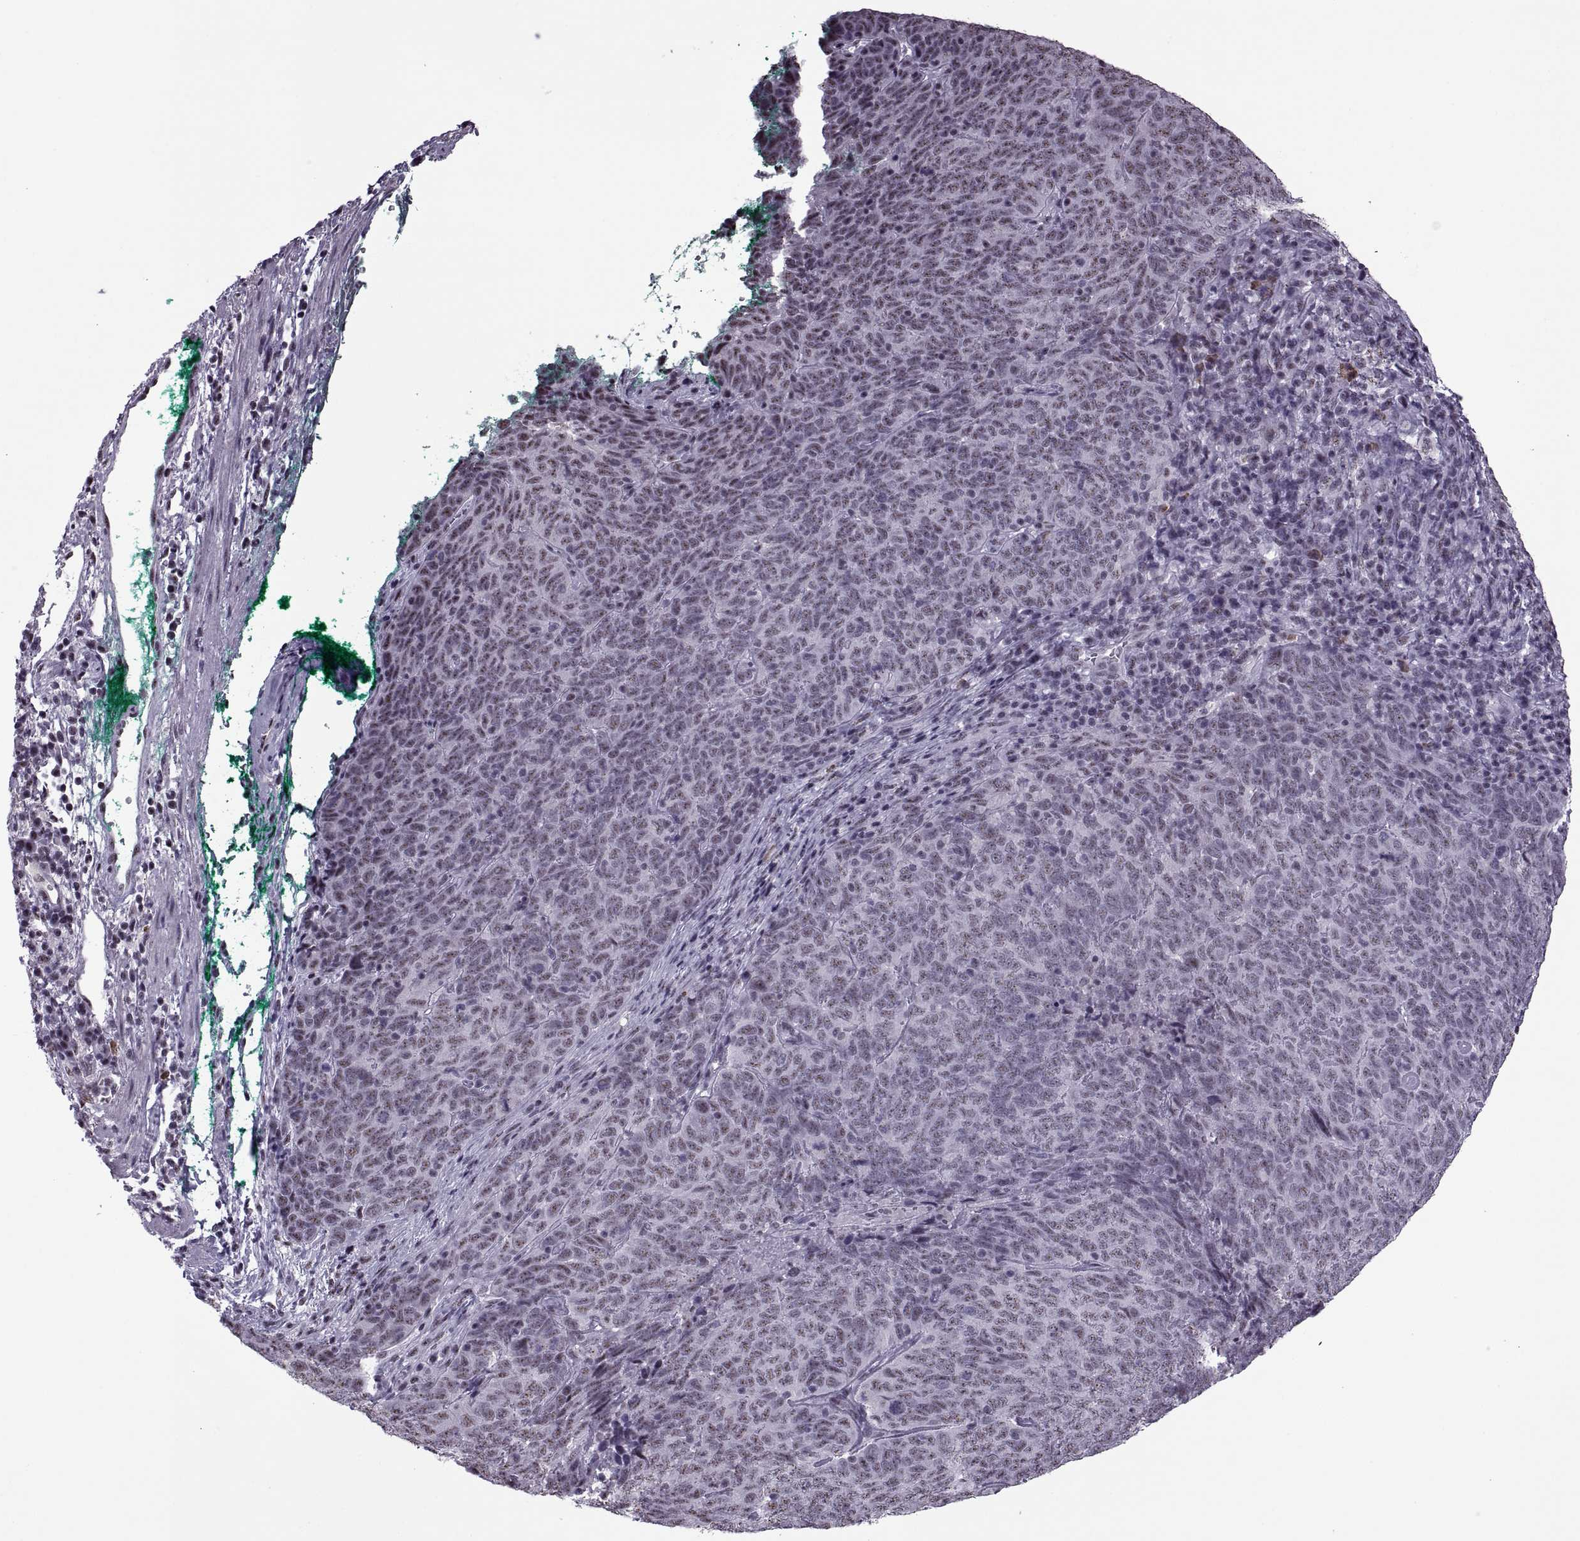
{"staining": {"intensity": "weak", "quantity": "25%-75%", "location": "nuclear"}, "tissue": "skin cancer", "cell_type": "Tumor cells", "image_type": "cancer", "snomed": [{"axis": "morphology", "description": "Squamous cell carcinoma, NOS"}, {"axis": "topography", "description": "Skin"}, {"axis": "topography", "description": "Anal"}], "caption": "This micrograph demonstrates immunohistochemistry (IHC) staining of human skin cancer, with low weak nuclear expression in about 25%-75% of tumor cells.", "gene": "MAGEA4", "patient": {"sex": "female", "age": 51}}